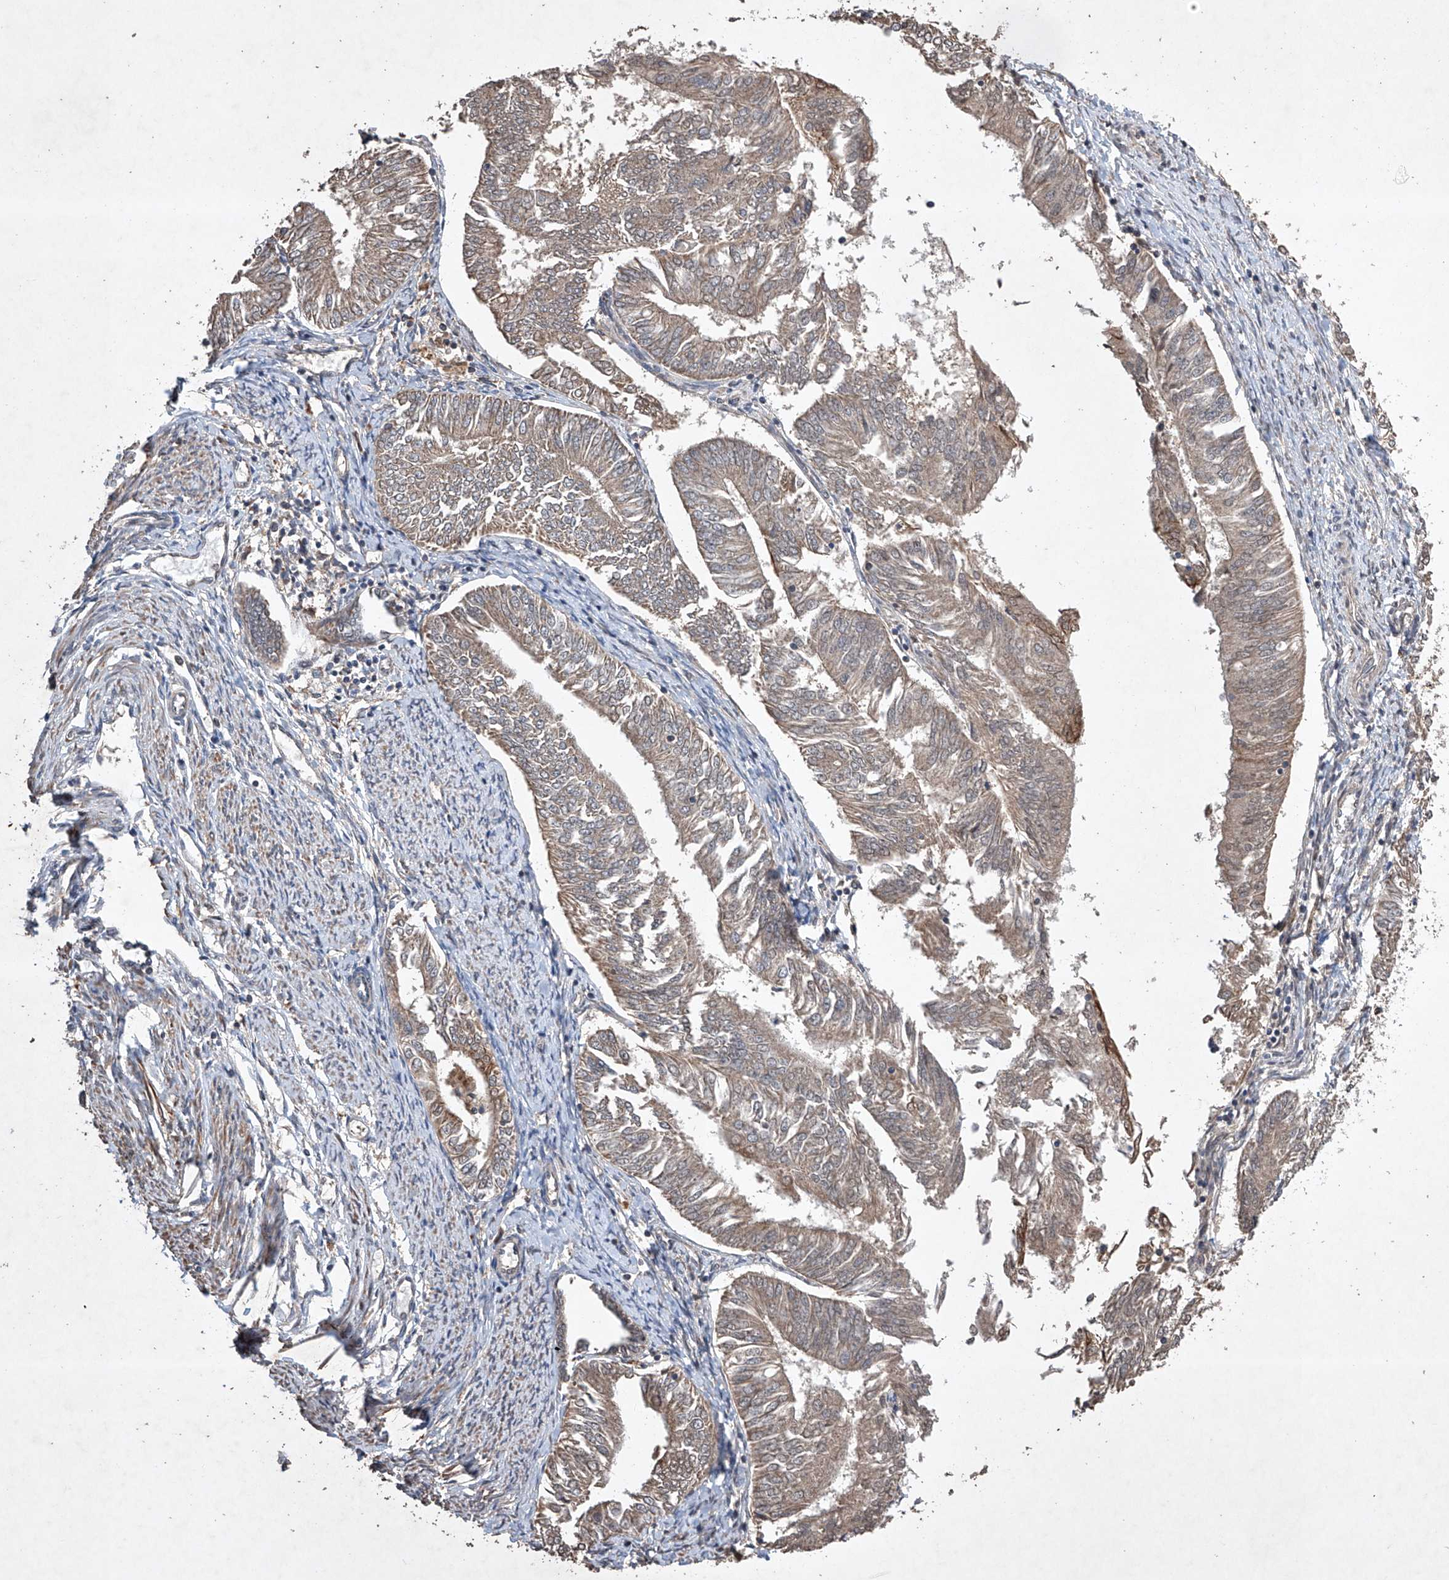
{"staining": {"intensity": "weak", "quantity": ">75%", "location": "cytoplasmic/membranous"}, "tissue": "endometrial cancer", "cell_type": "Tumor cells", "image_type": "cancer", "snomed": [{"axis": "morphology", "description": "Adenocarcinoma, NOS"}, {"axis": "topography", "description": "Endometrium"}], "caption": "Endometrial adenocarcinoma stained for a protein displays weak cytoplasmic/membranous positivity in tumor cells.", "gene": "LURAP1", "patient": {"sex": "female", "age": 58}}